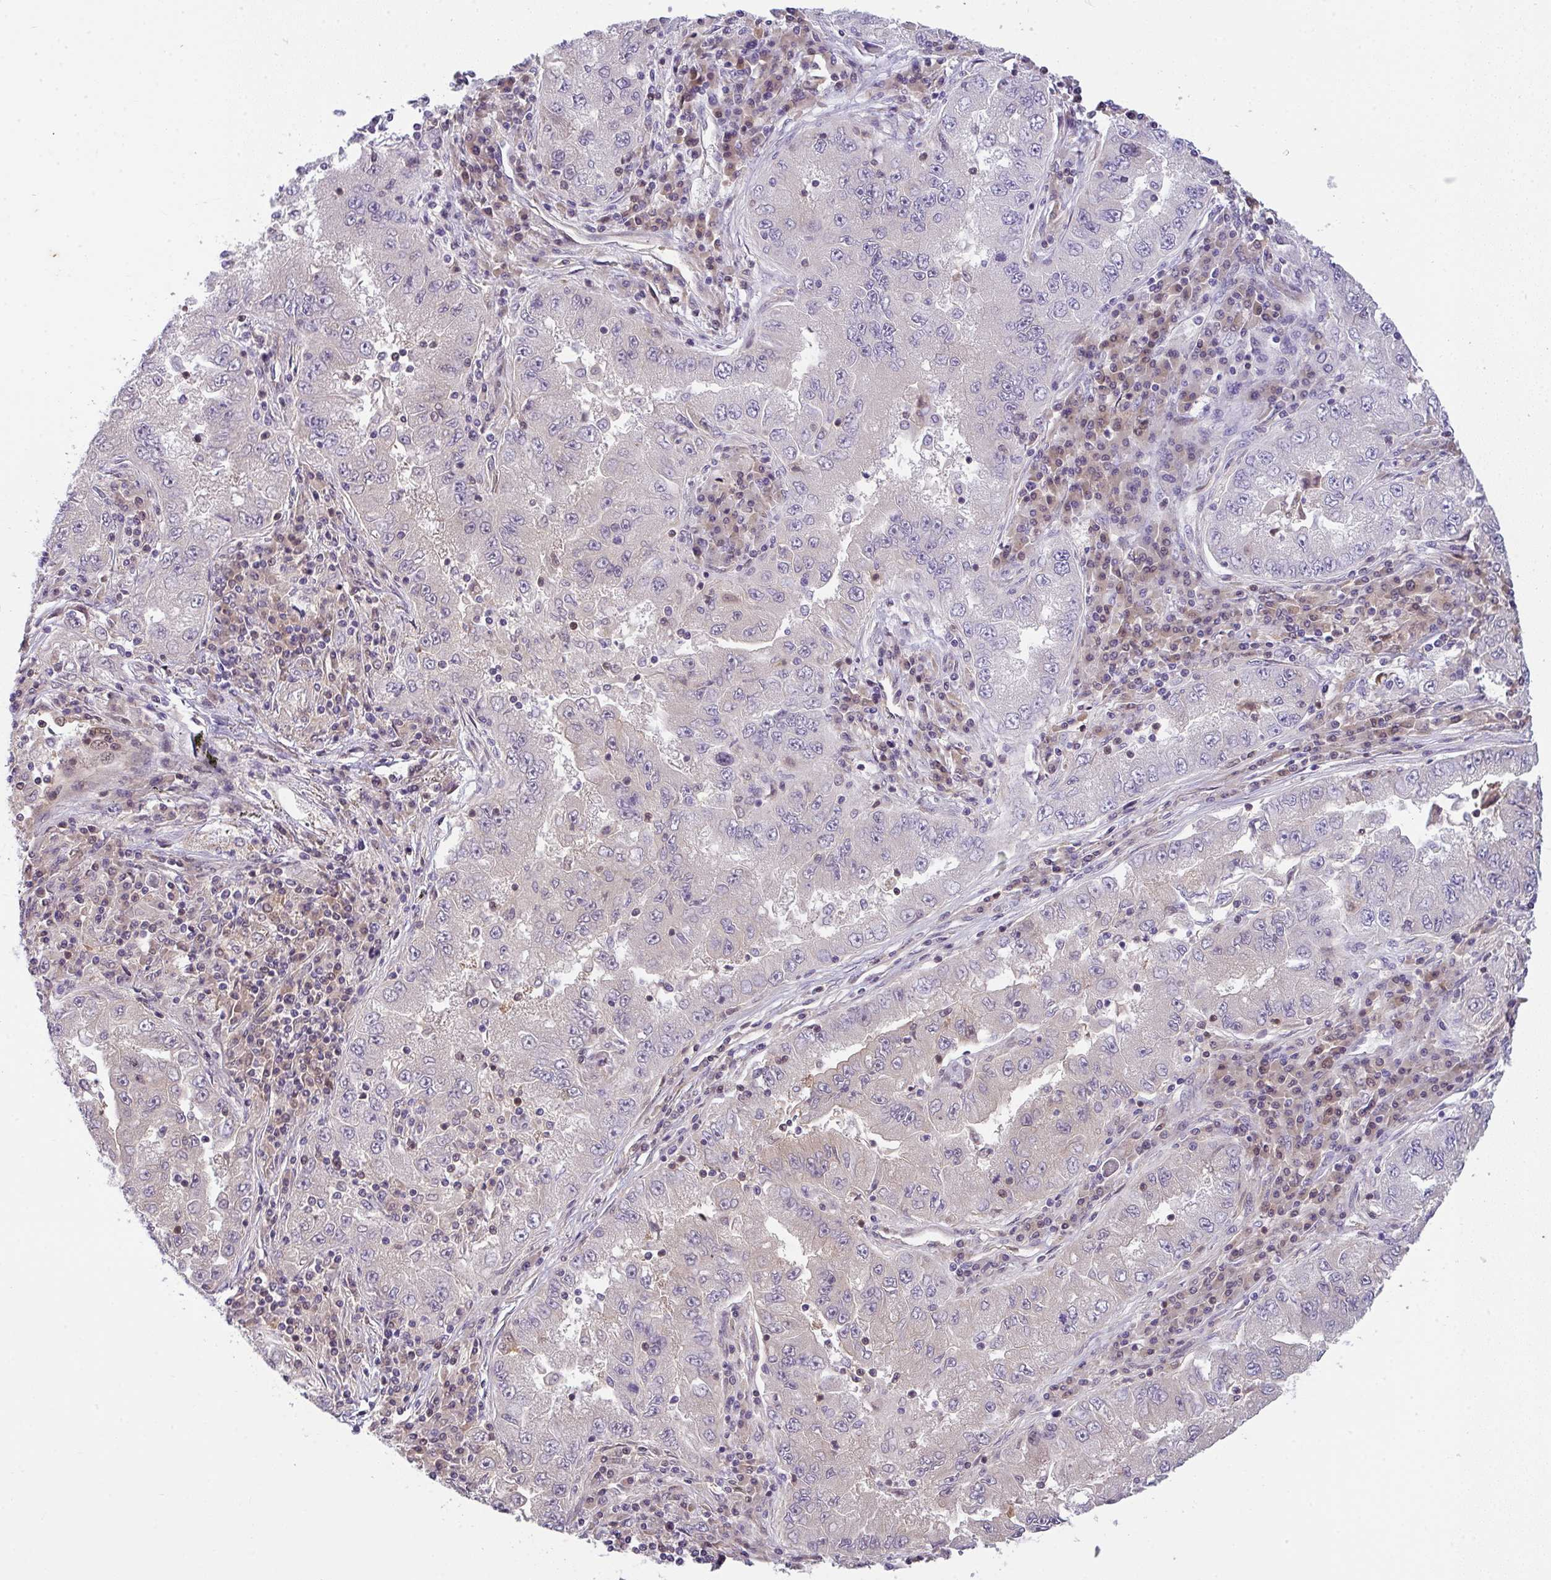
{"staining": {"intensity": "negative", "quantity": "none", "location": "none"}, "tissue": "lung cancer", "cell_type": "Tumor cells", "image_type": "cancer", "snomed": [{"axis": "morphology", "description": "Adenocarcinoma, NOS"}, {"axis": "morphology", "description": "Adenocarcinoma primary or metastatic"}, {"axis": "topography", "description": "Lung"}], "caption": "Tumor cells are negative for brown protein staining in lung cancer.", "gene": "COX7B", "patient": {"sex": "male", "age": 74}}